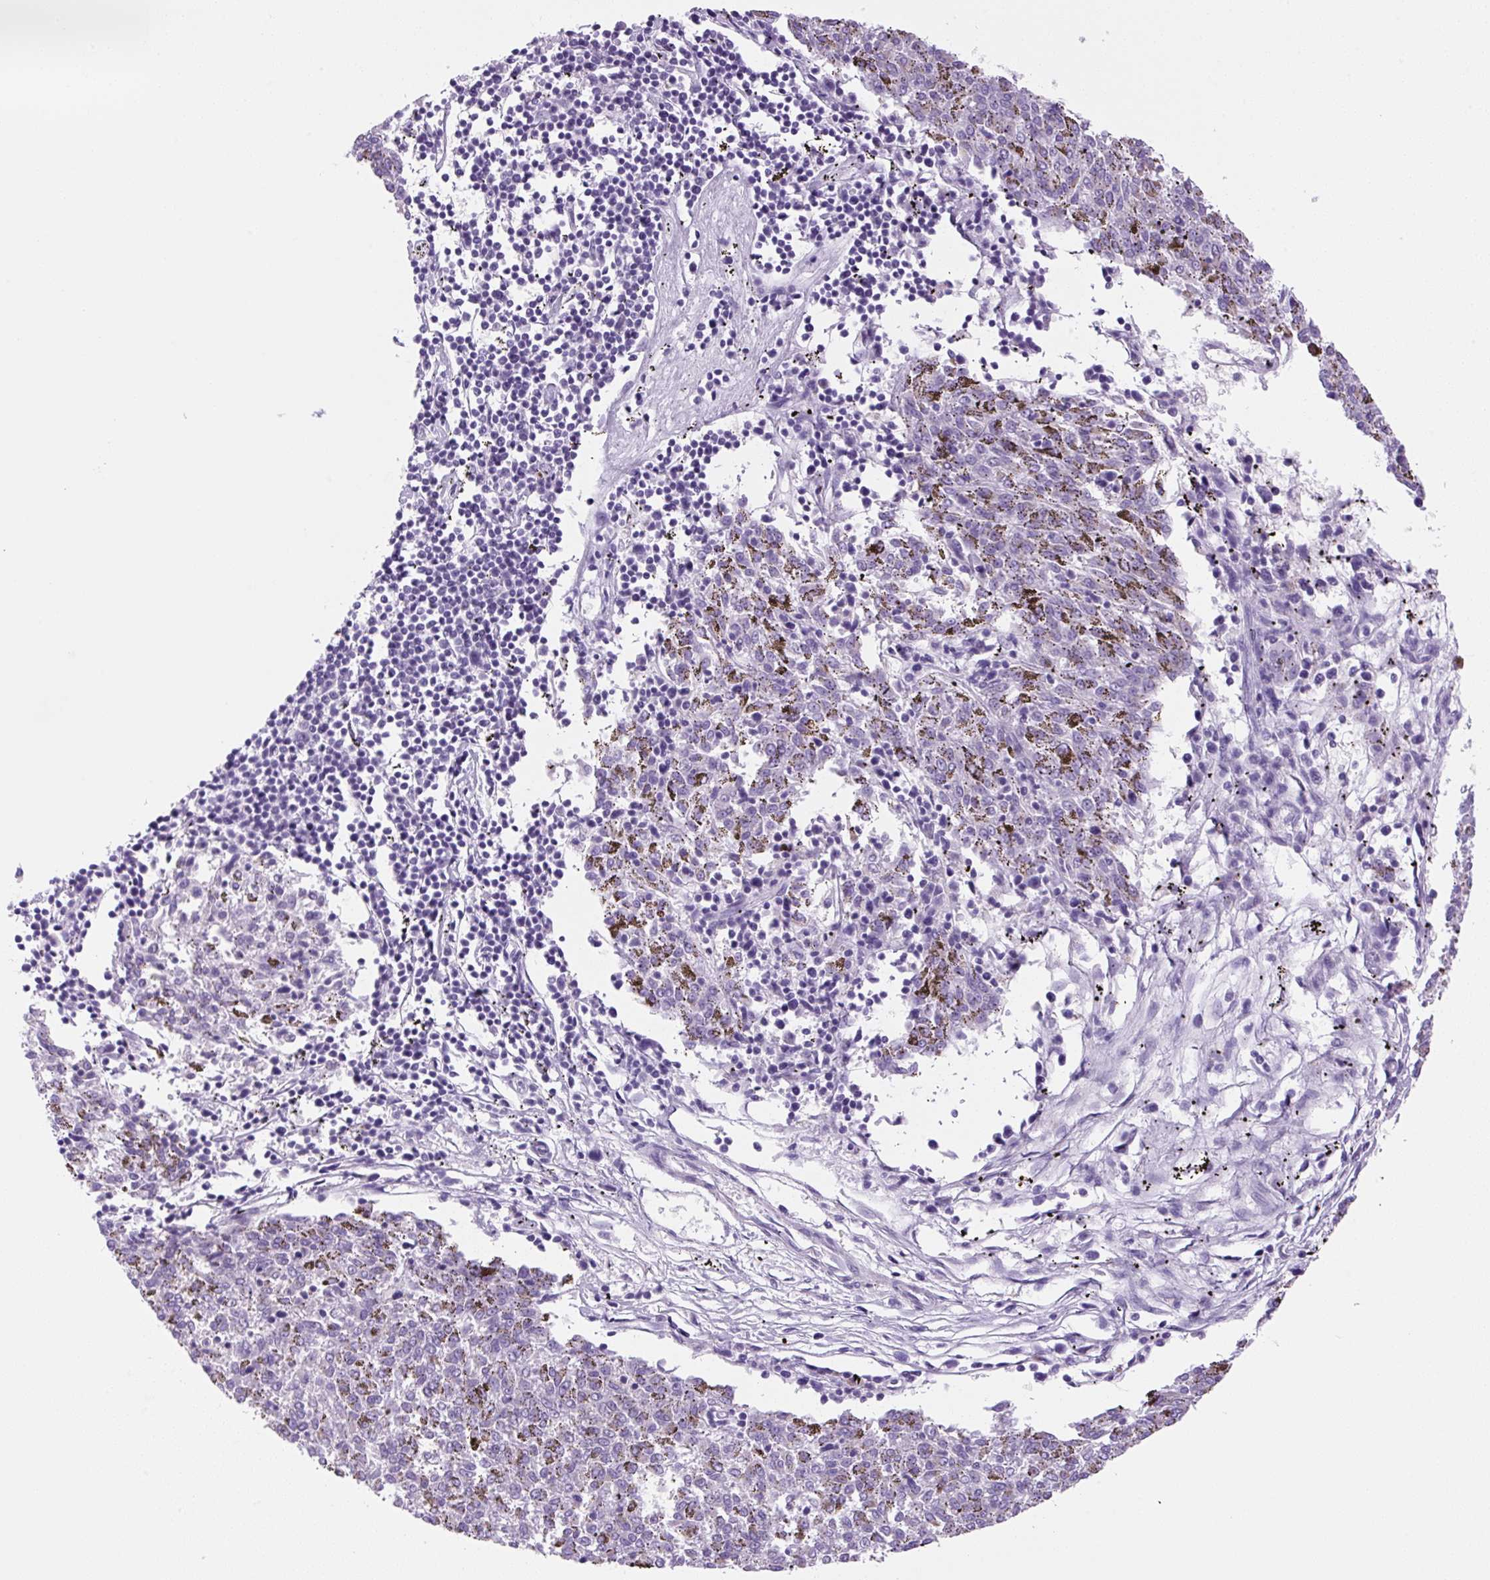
{"staining": {"intensity": "negative", "quantity": "none", "location": "none"}, "tissue": "melanoma", "cell_type": "Tumor cells", "image_type": "cancer", "snomed": [{"axis": "morphology", "description": "Malignant melanoma, NOS"}, {"axis": "topography", "description": "Skin"}], "caption": "DAB immunohistochemical staining of human malignant melanoma demonstrates no significant positivity in tumor cells. (Stains: DAB immunohistochemistry with hematoxylin counter stain, Microscopy: brightfield microscopy at high magnification).", "gene": "PRRT1", "patient": {"sex": "female", "age": 72}}